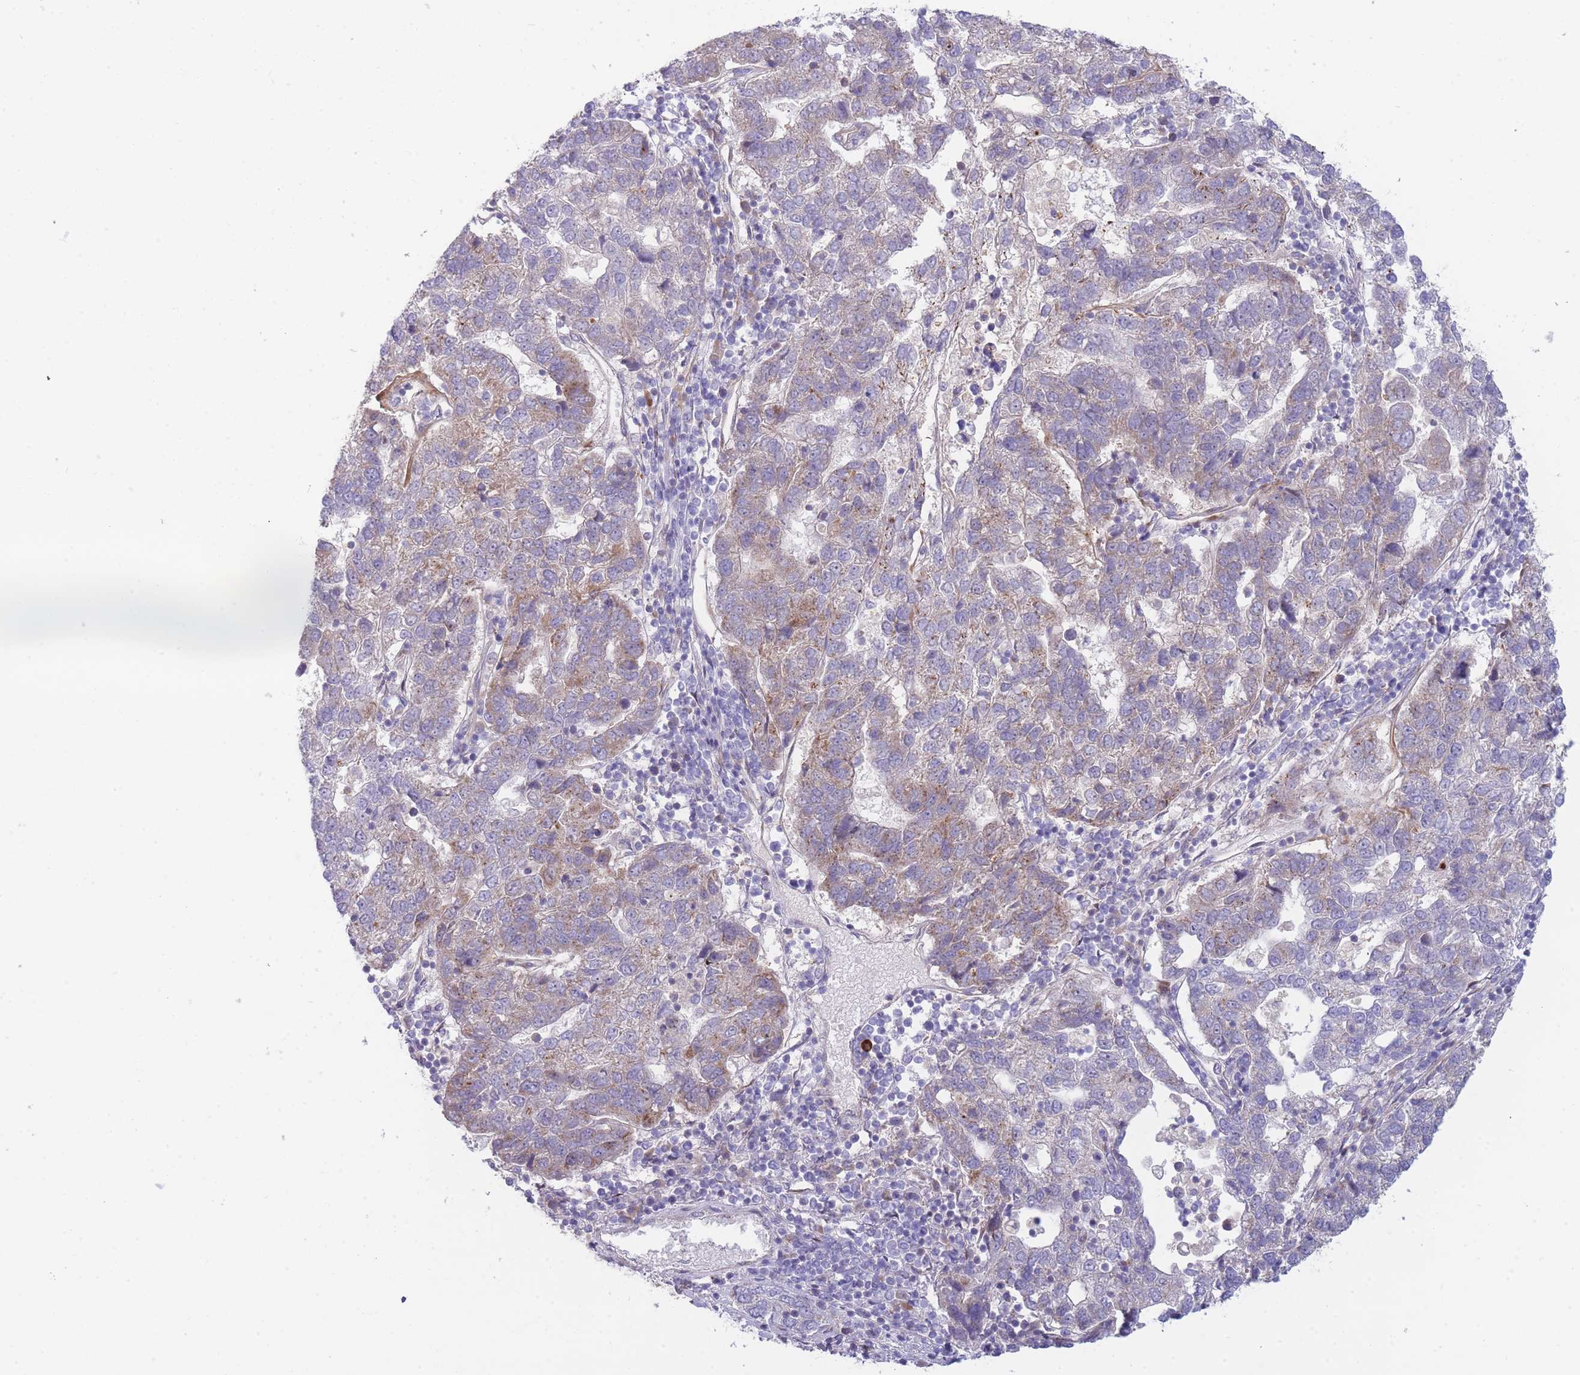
{"staining": {"intensity": "weak", "quantity": "<25%", "location": "cytoplasmic/membranous"}, "tissue": "pancreatic cancer", "cell_type": "Tumor cells", "image_type": "cancer", "snomed": [{"axis": "morphology", "description": "Adenocarcinoma, NOS"}, {"axis": "topography", "description": "Pancreas"}], "caption": "The histopathology image reveals no significant staining in tumor cells of pancreatic cancer.", "gene": "ATP5MC2", "patient": {"sex": "female", "age": 61}}